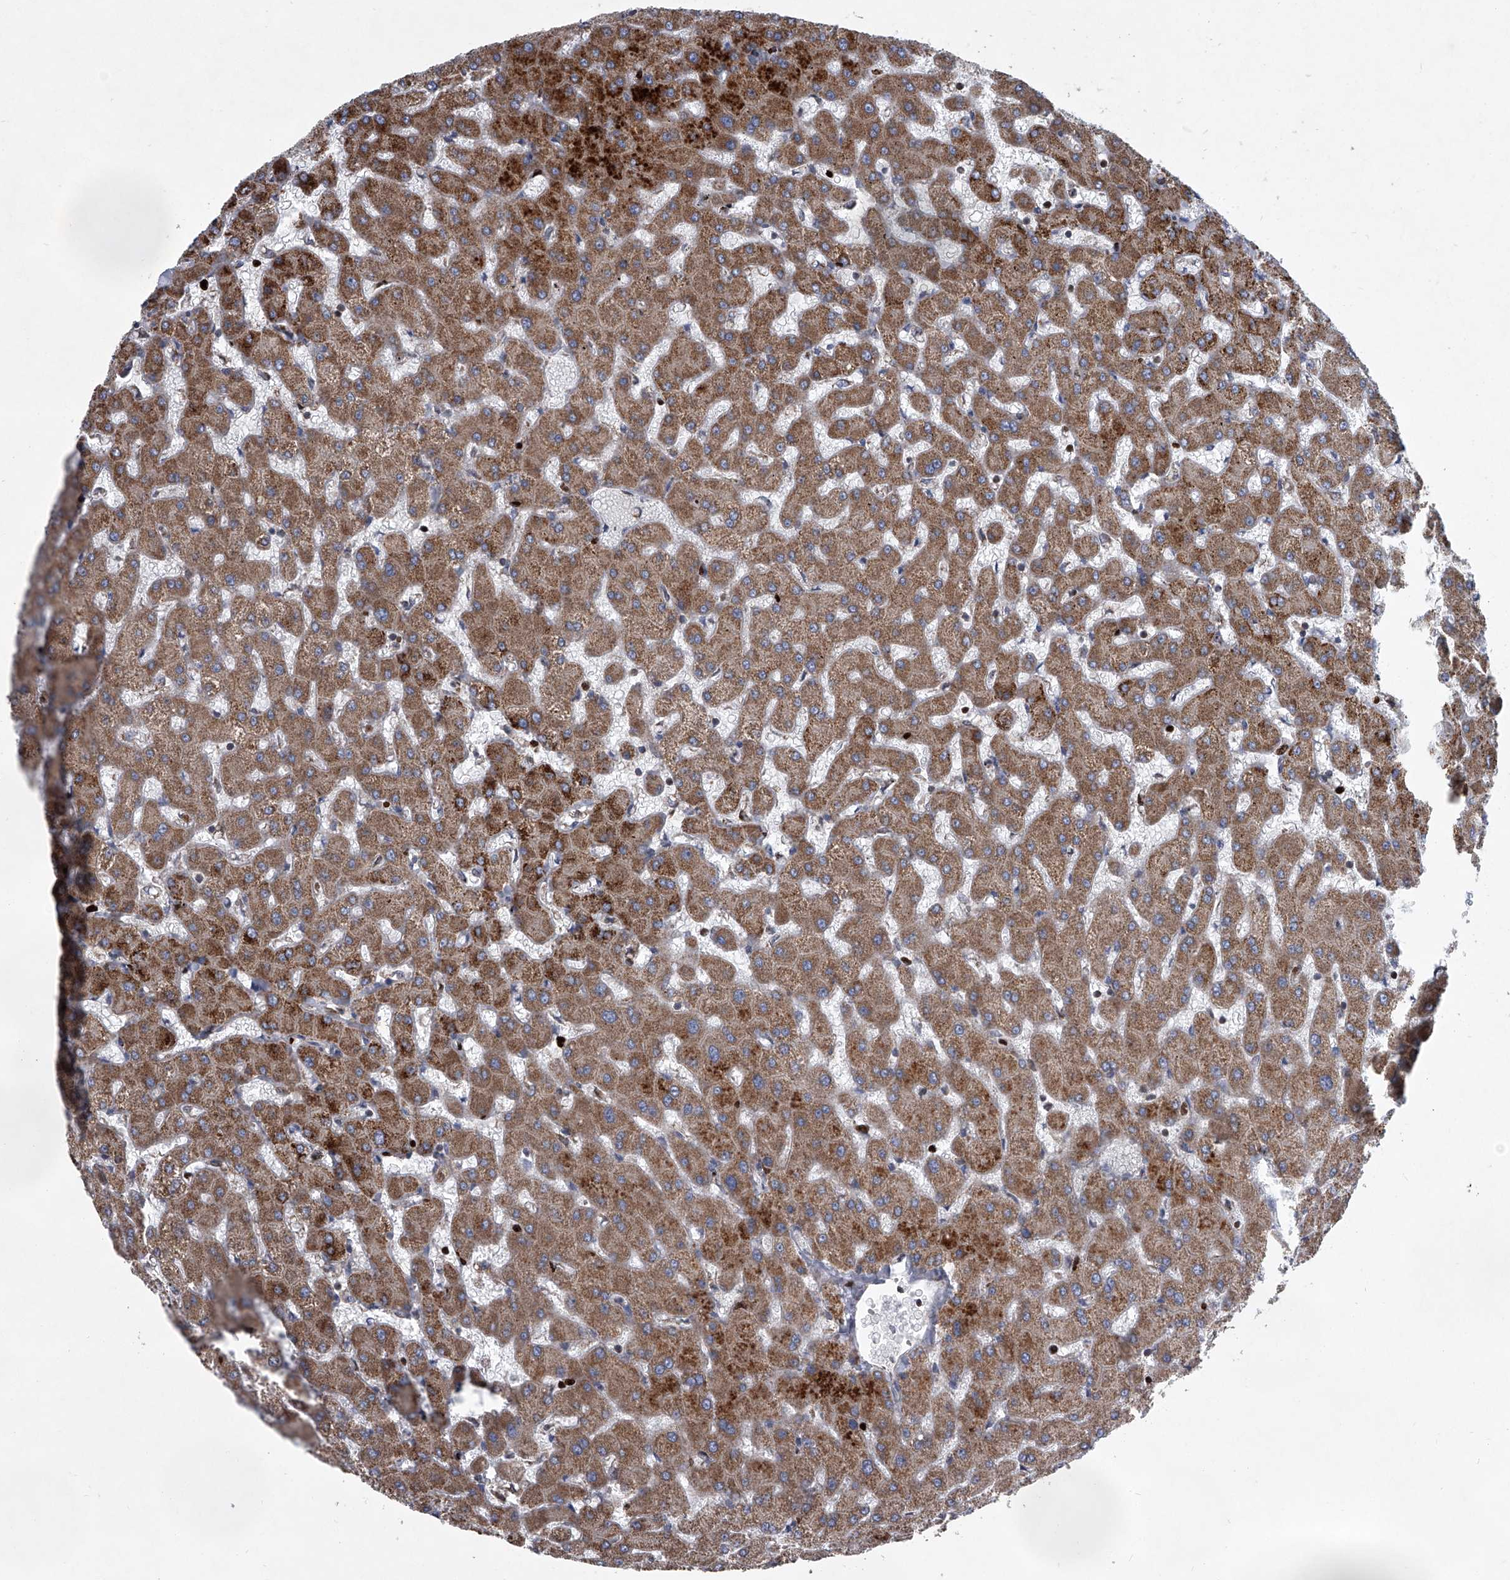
{"staining": {"intensity": "moderate", "quantity": ">75%", "location": "cytoplasmic/membranous"}, "tissue": "liver", "cell_type": "Cholangiocytes", "image_type": "normal", "snomed": [{"axis": "morphology", "description": "Normal tissue, NOS"}, {"axis": "topography", "description": "Liver"}], "caption": "The histopathology image displays immunohistochemical staining of unremarkable liver. There is moderate cytoplasmic/membranous positivity is seen in about >75% of cholangiocytes. The staining is performed using DAB brown chromogen to label protein expression. The nuclei are counter-stained blue using hematoxylin.", "gene": "STRADA", "patient": {"sex": "female", "age": 63}}